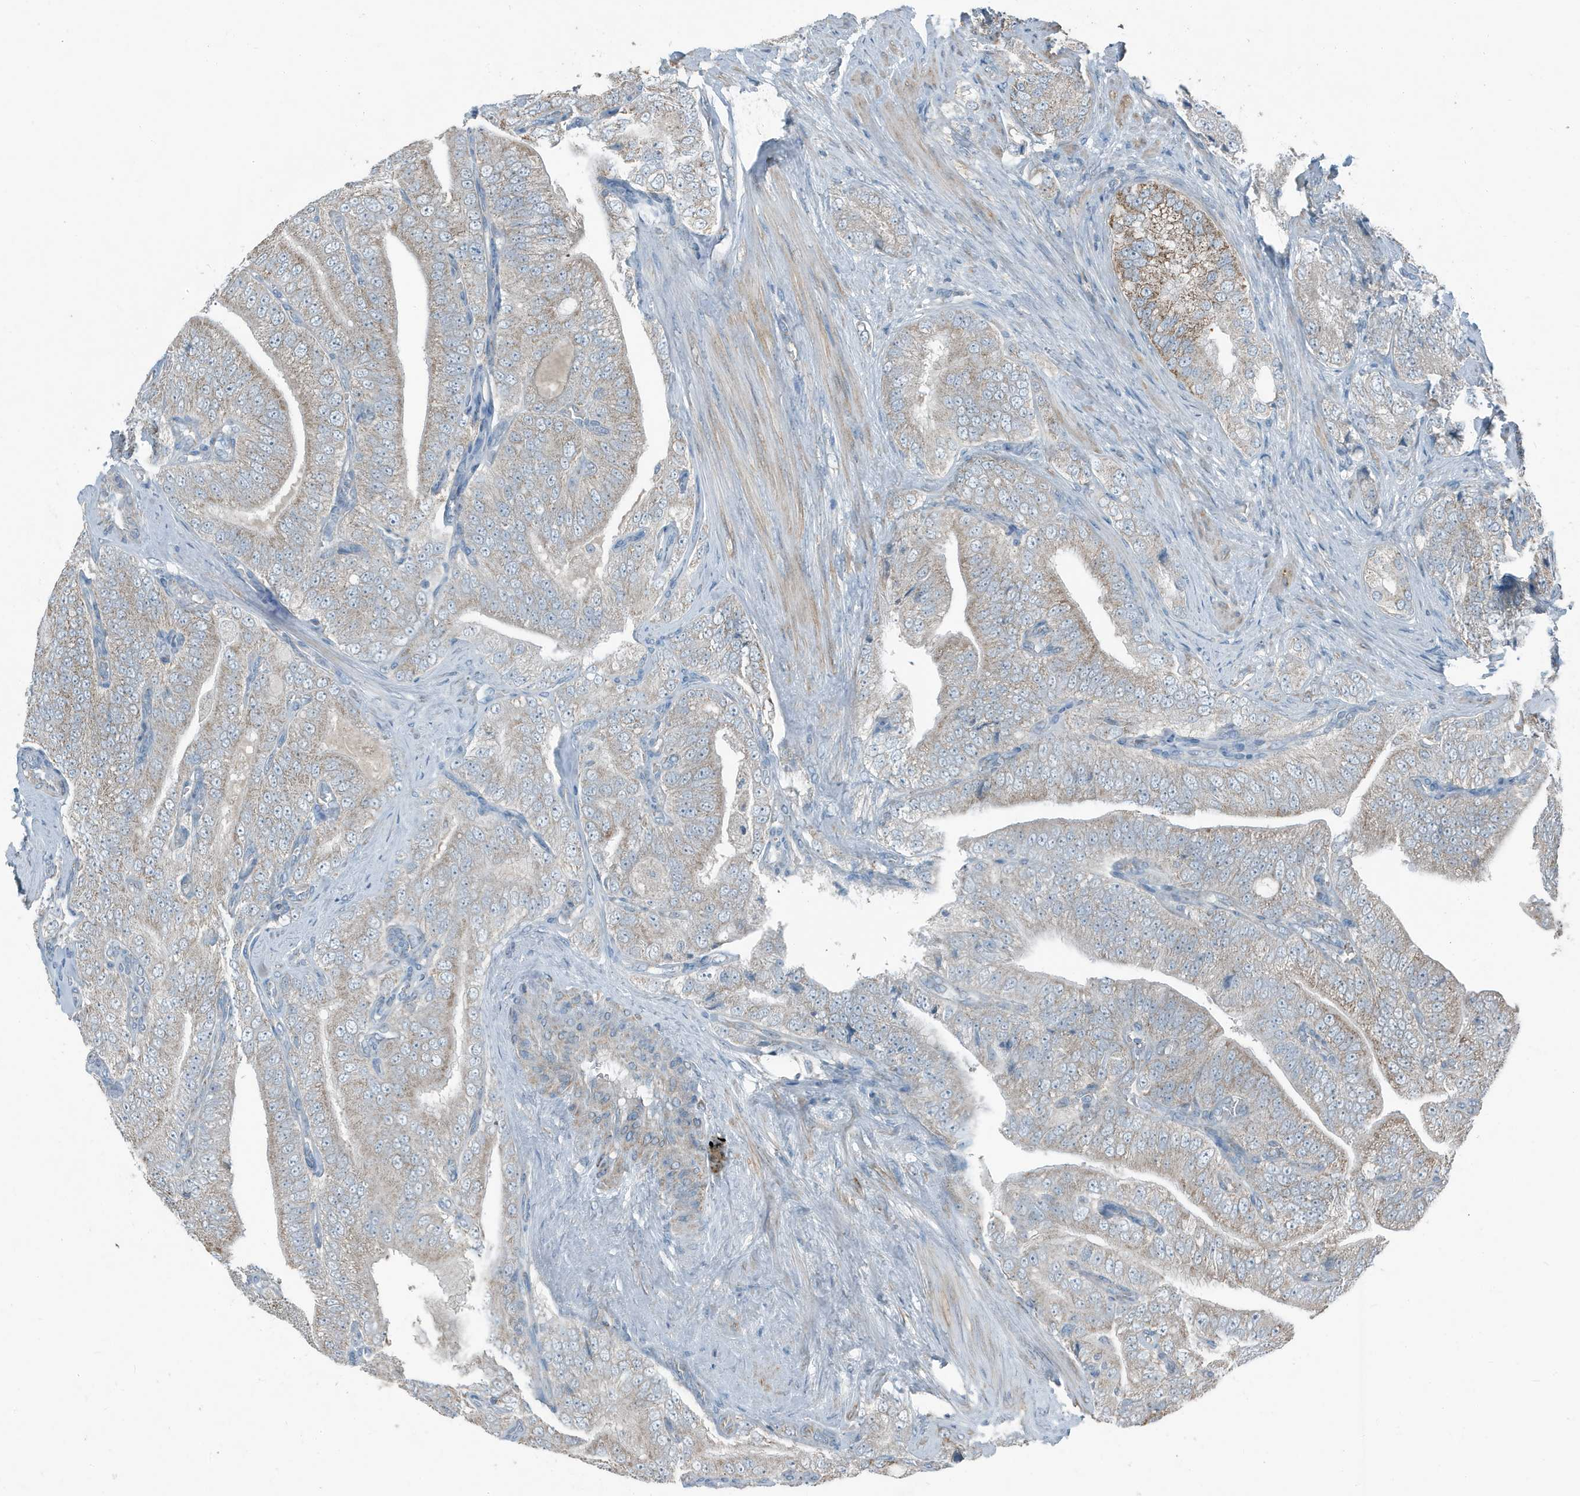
{"staining": {"intensity": "weak", "quantity": "<25%", "location": "cytoplasmic/membranous"}, "tissue": "prostate cancer", "cell_type": "Tumor cells", "image_type": "cancer", "snomed": [{"axis": "morphology", "description": "Adenocarcinoma, High grade"}, {"axis": "topography", "description": "Prostate"}], "caption": "The micrograph displays no significant expression in tumor cells of adenocarcinoma (high-grade) (prostate).", "gene": "MT-CYB", "patient": {"sex": "male", "age": 58}}